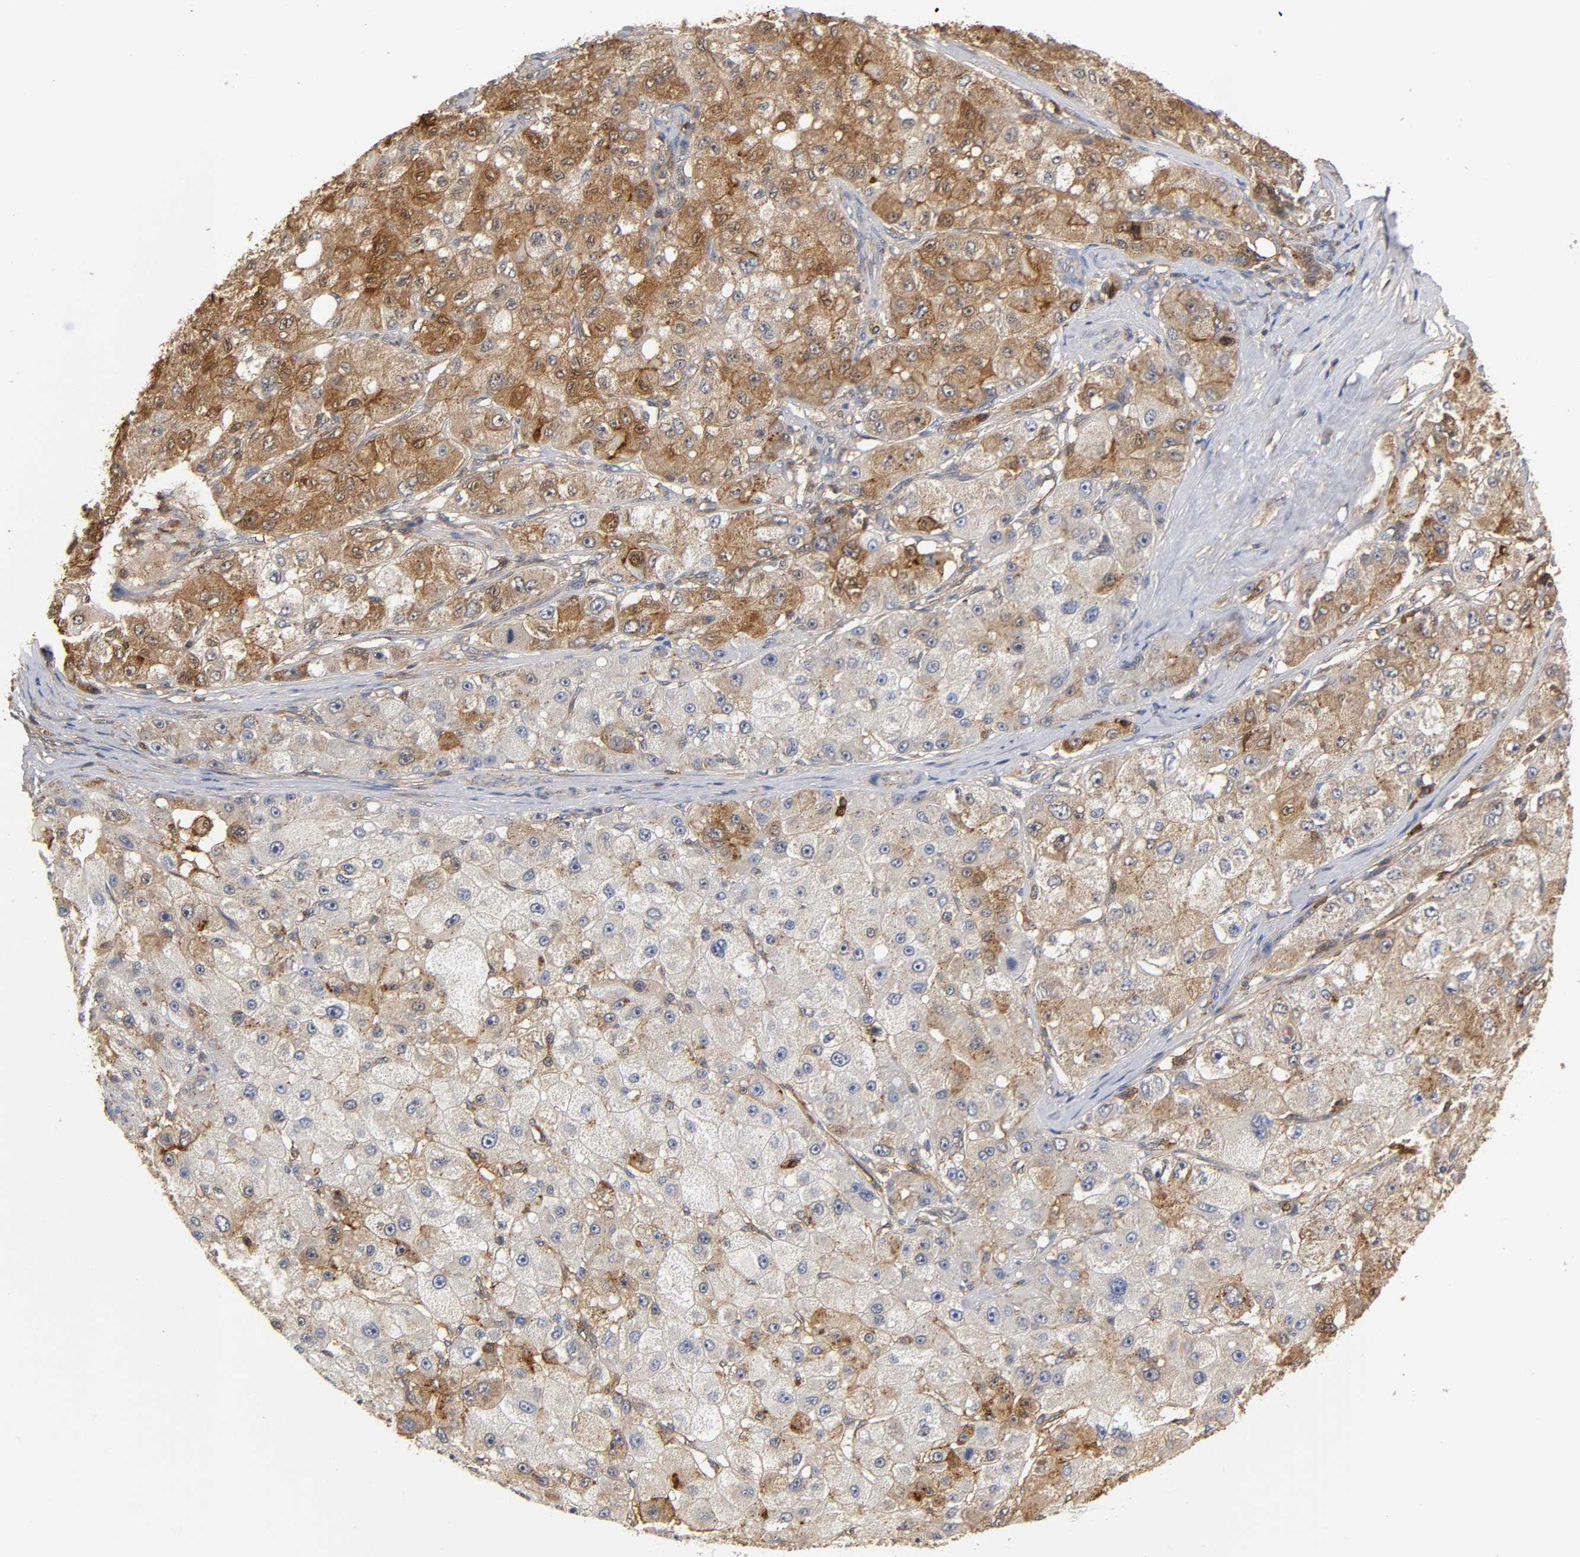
{"staining": {"intensity": "weak", "quantity": ">75%", "location": "cytoplasmic/membranous"}, "tissue": "liver cancer", "cell_type": "Tumor cells", "image_type": "cancer", "snomed": [{"axis": "morphology", "description": "Carcinoma, Hepatocellular, NOS"}, {"axis": "topography", "description": "Liver"}], "caption": "Human hepatocellular carcinoma (liver) stained with a protein marker exhibits weak staining in tumor cells.", "gene": "ANXA11", "patient": {"sex": "male", "age": 80}}